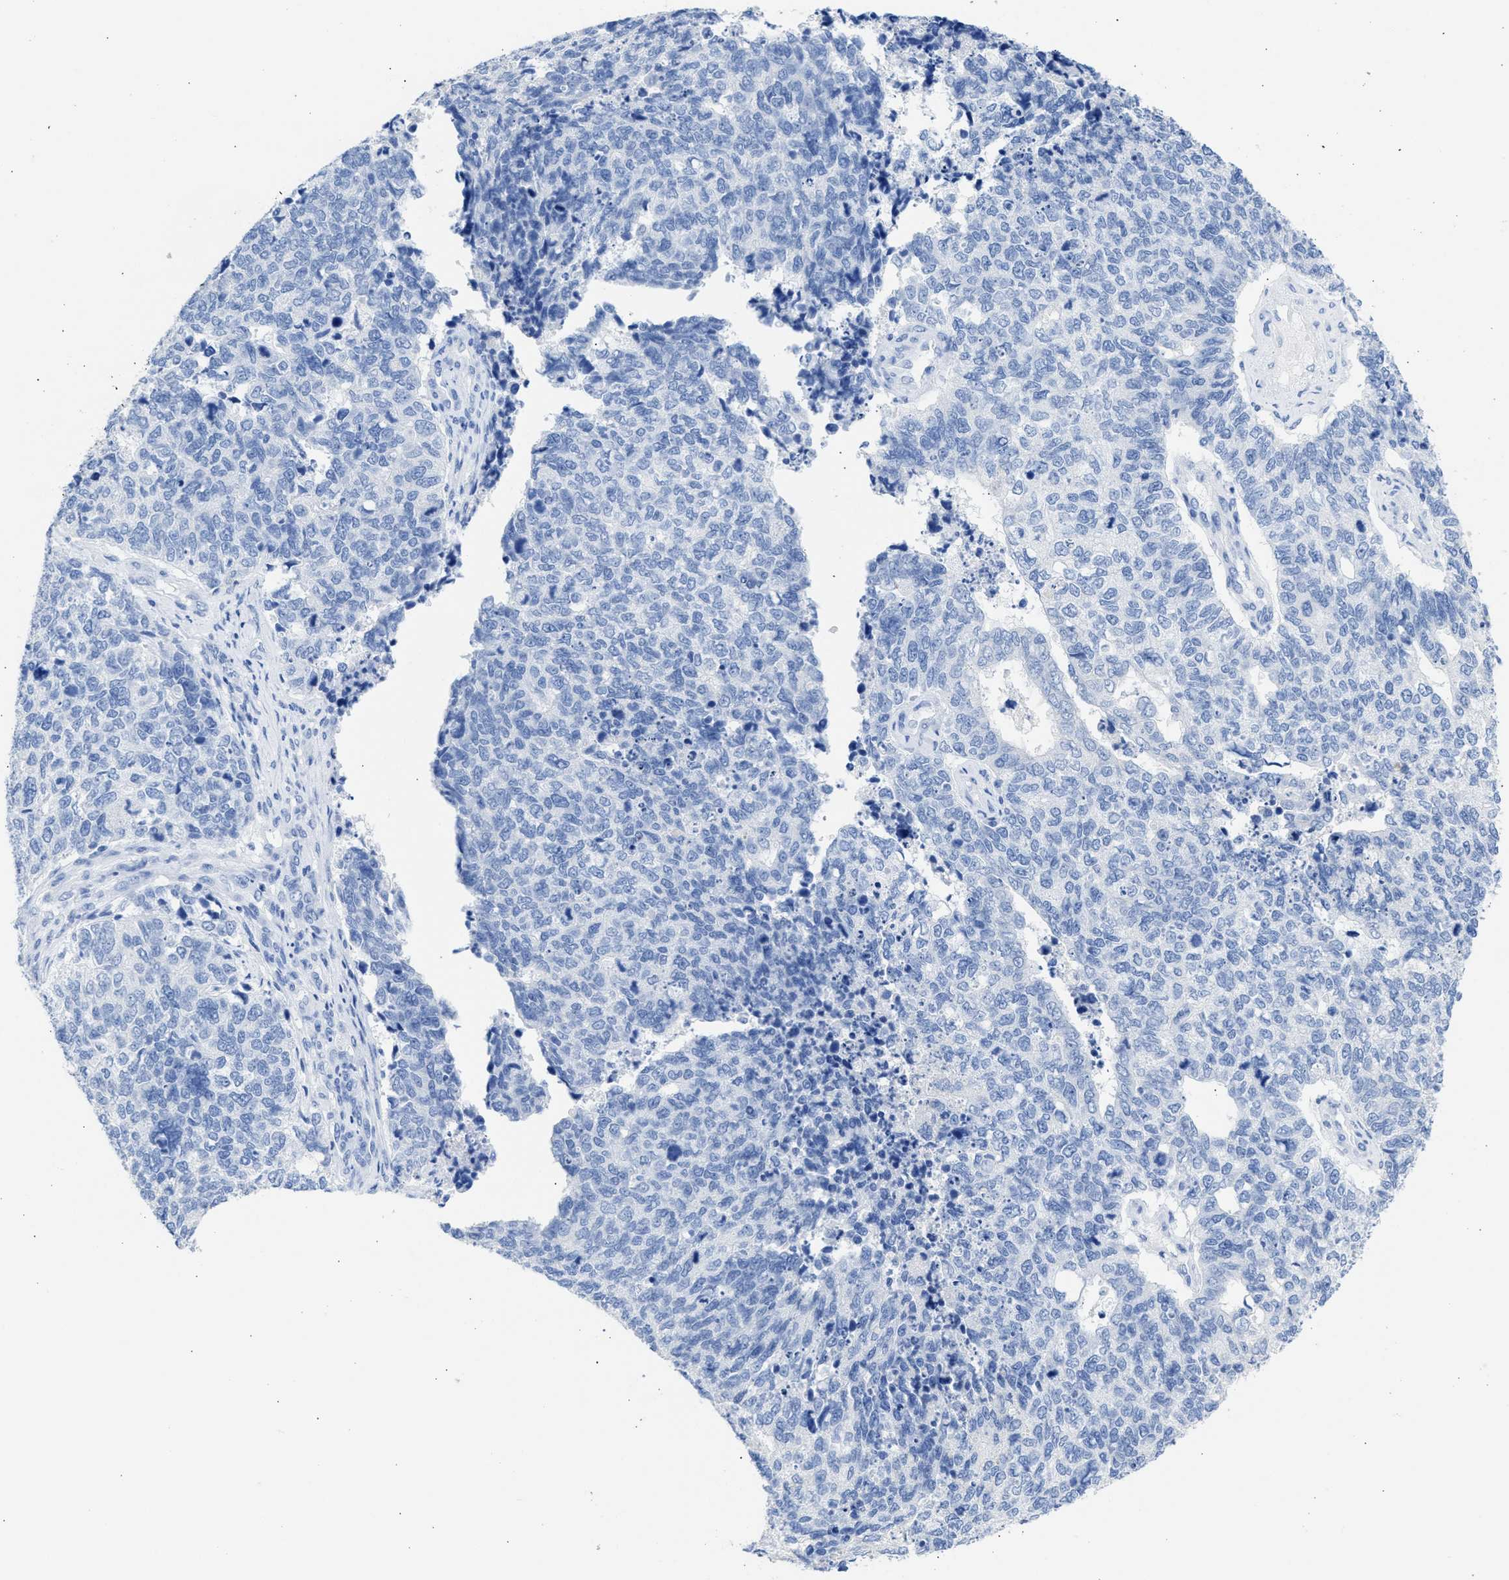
{"staining": {"intensity": "negative", "quantity": "none", "location": "none"}, "tissue": "cervical cancer", "cell_type": "Tumor cells", "image_type": "cancer", "snomed": [{"axis": "morphology", "description": "Squamous cell carcinoma, NOS"}, {"axis": "topography", "description": "Cervix"}], "caption": "DAB immunohistochemical staining of cervical squamous cell carcinoma shows no significant staining in tumor cells.", "gene": "NCAM1", "patient": {"sex": "female", "age": 63}}